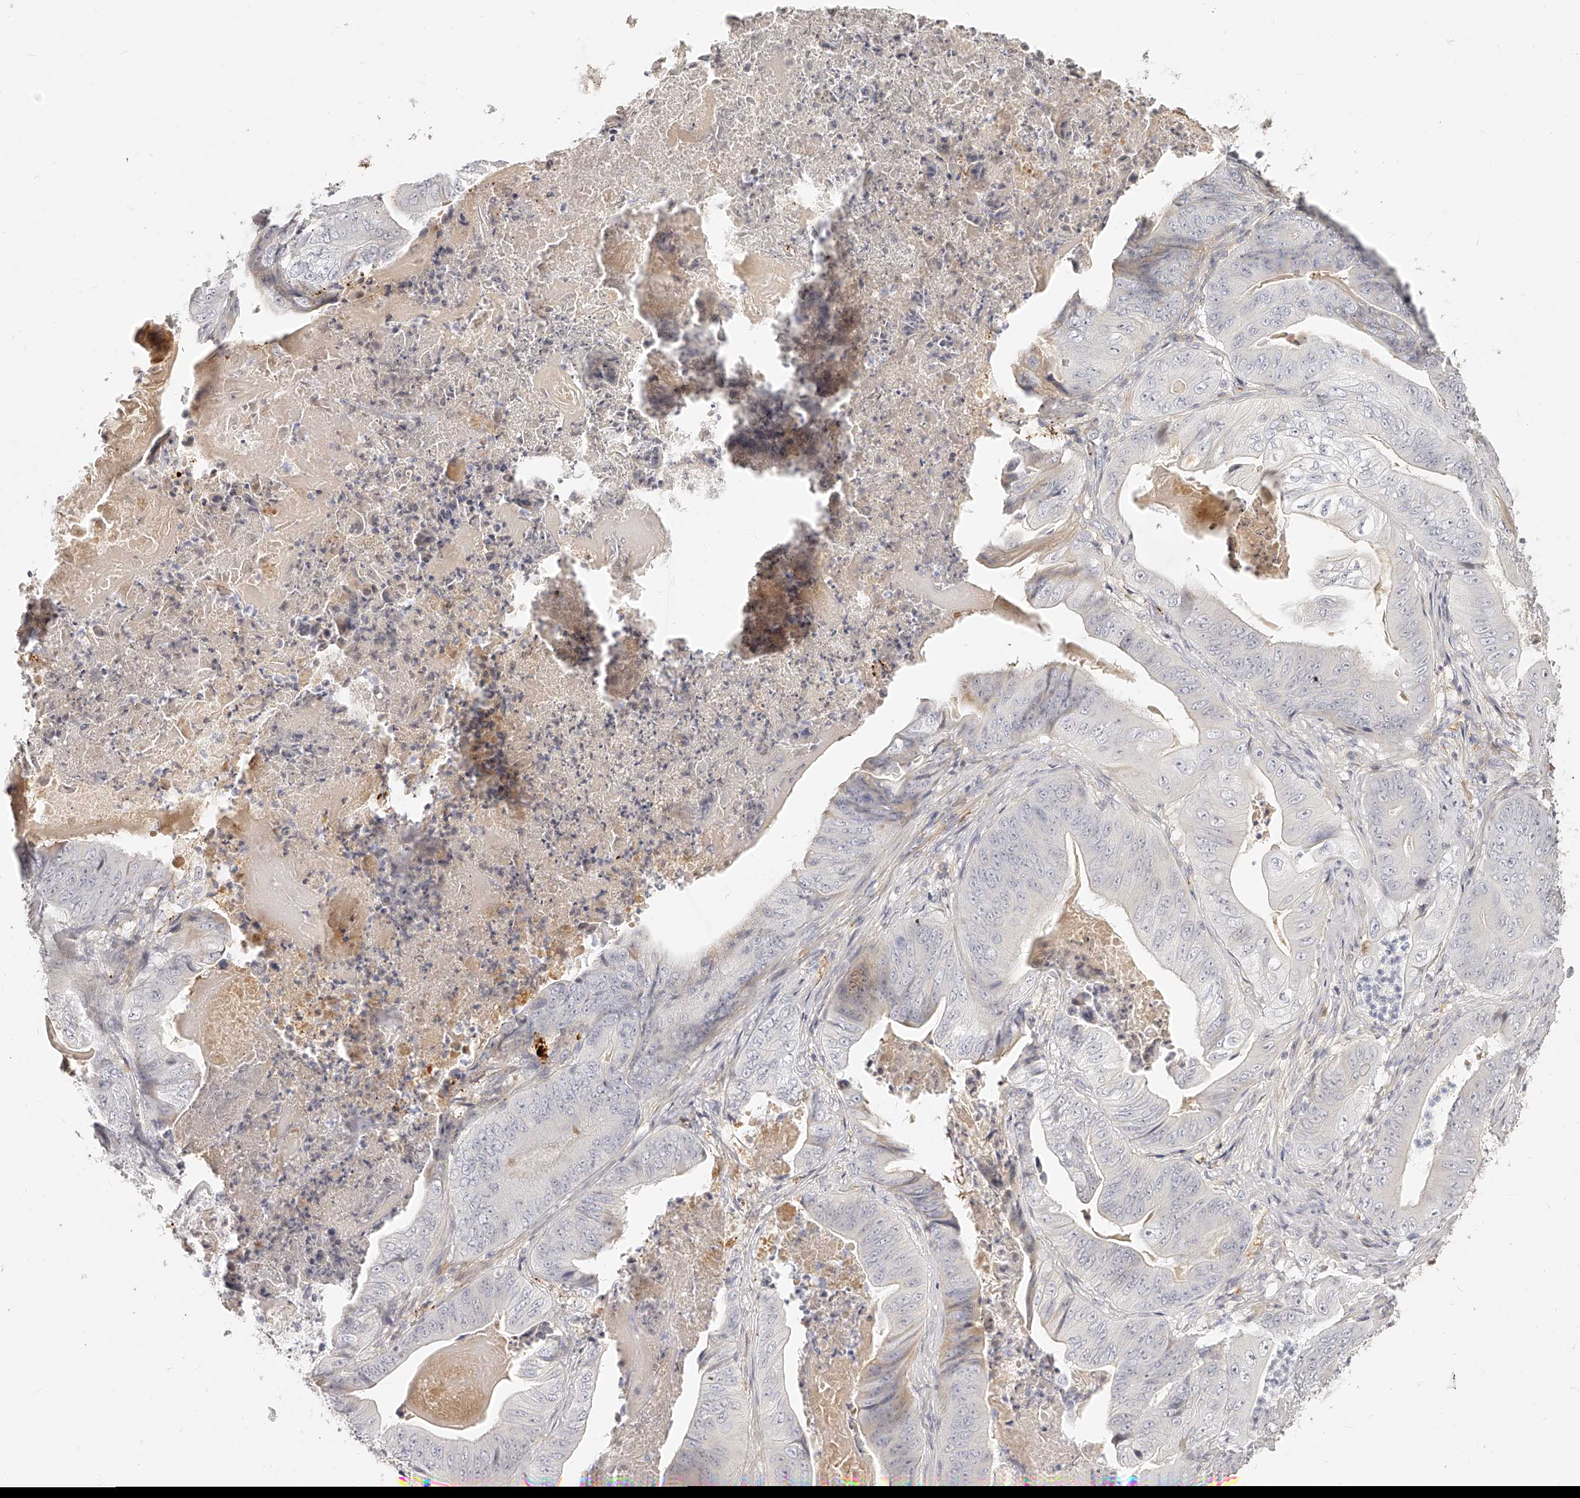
{"staining": {"intensity": "negative", "quantity": "none", "location": "none"}, "tissue": "stomach cancer", "cell_type": "Tumor cells", "image_type": "cancer", "snomed": [{"axis": "morphology", "description": "Adenocarcinoma, NOS"}, {"axis": "topography", "description": "Stomach"}], "caption": "A photomicrograph of human stomach adenocarcinoma is negative for staining in tumor cells.", "gene": "ITGB3", "patient": {"sex": "female", "age": 73}}